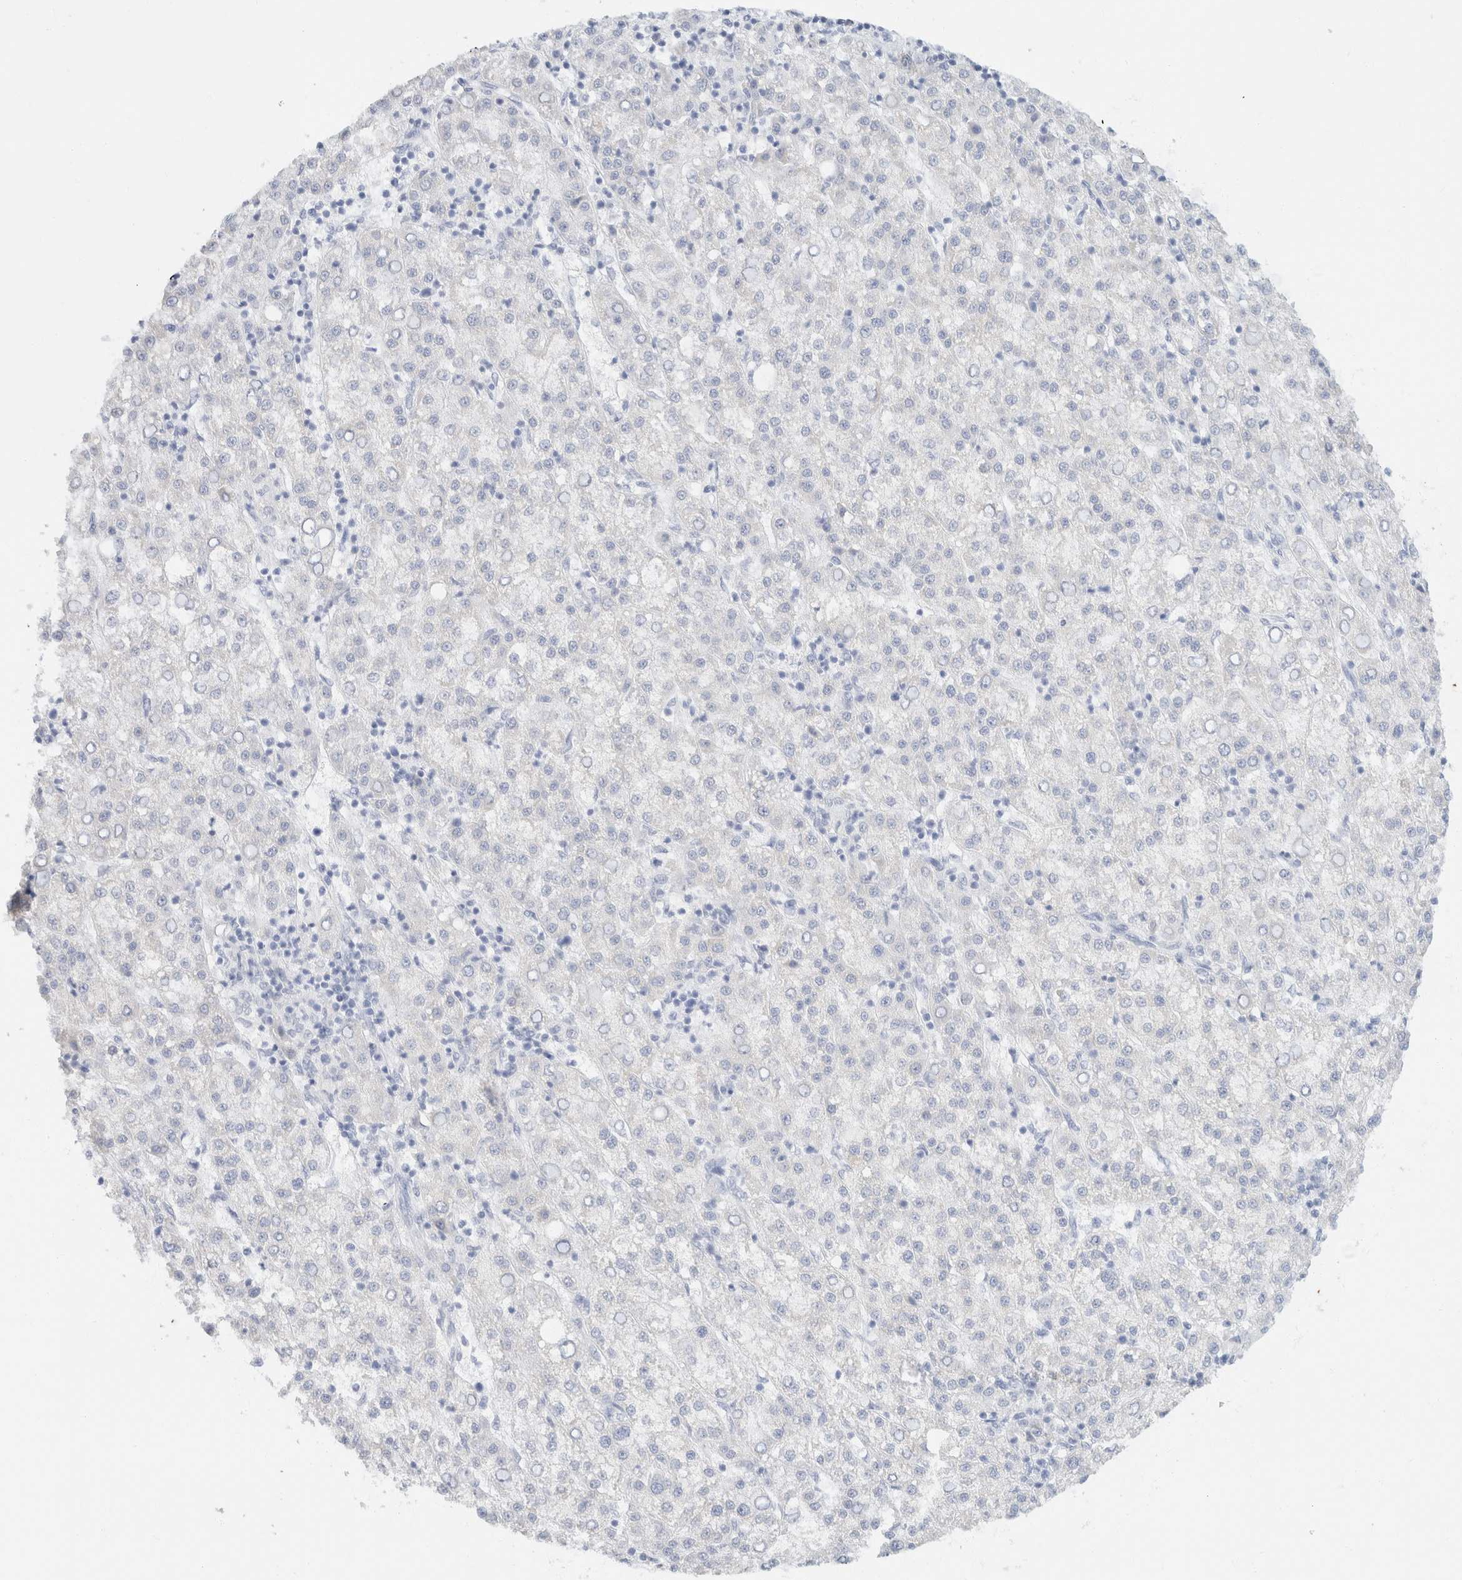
{"staining": {"intensity": "negative", "quantity": "none", "location": "none"}, "tissue": "liver cancer", "cell_type": "Tumor cells", "image_type": "cancer", "snomed": [{"axis": "morphology", "description": "Carcinoma, Hepatocellular, NOS"}, {"axis": "topography", "description": "Liver"}], "caption": "Liver cancer was stained to show a protein in brown. There is no significant staining in tumor cells. The staining is performed using DAB (3,3'-diaminobenzidine) brown chromogen with nuclei counter-stained in using hematoxylin.", "gene": "KRT20", "patient": {"sex": "female", "age": 58}}